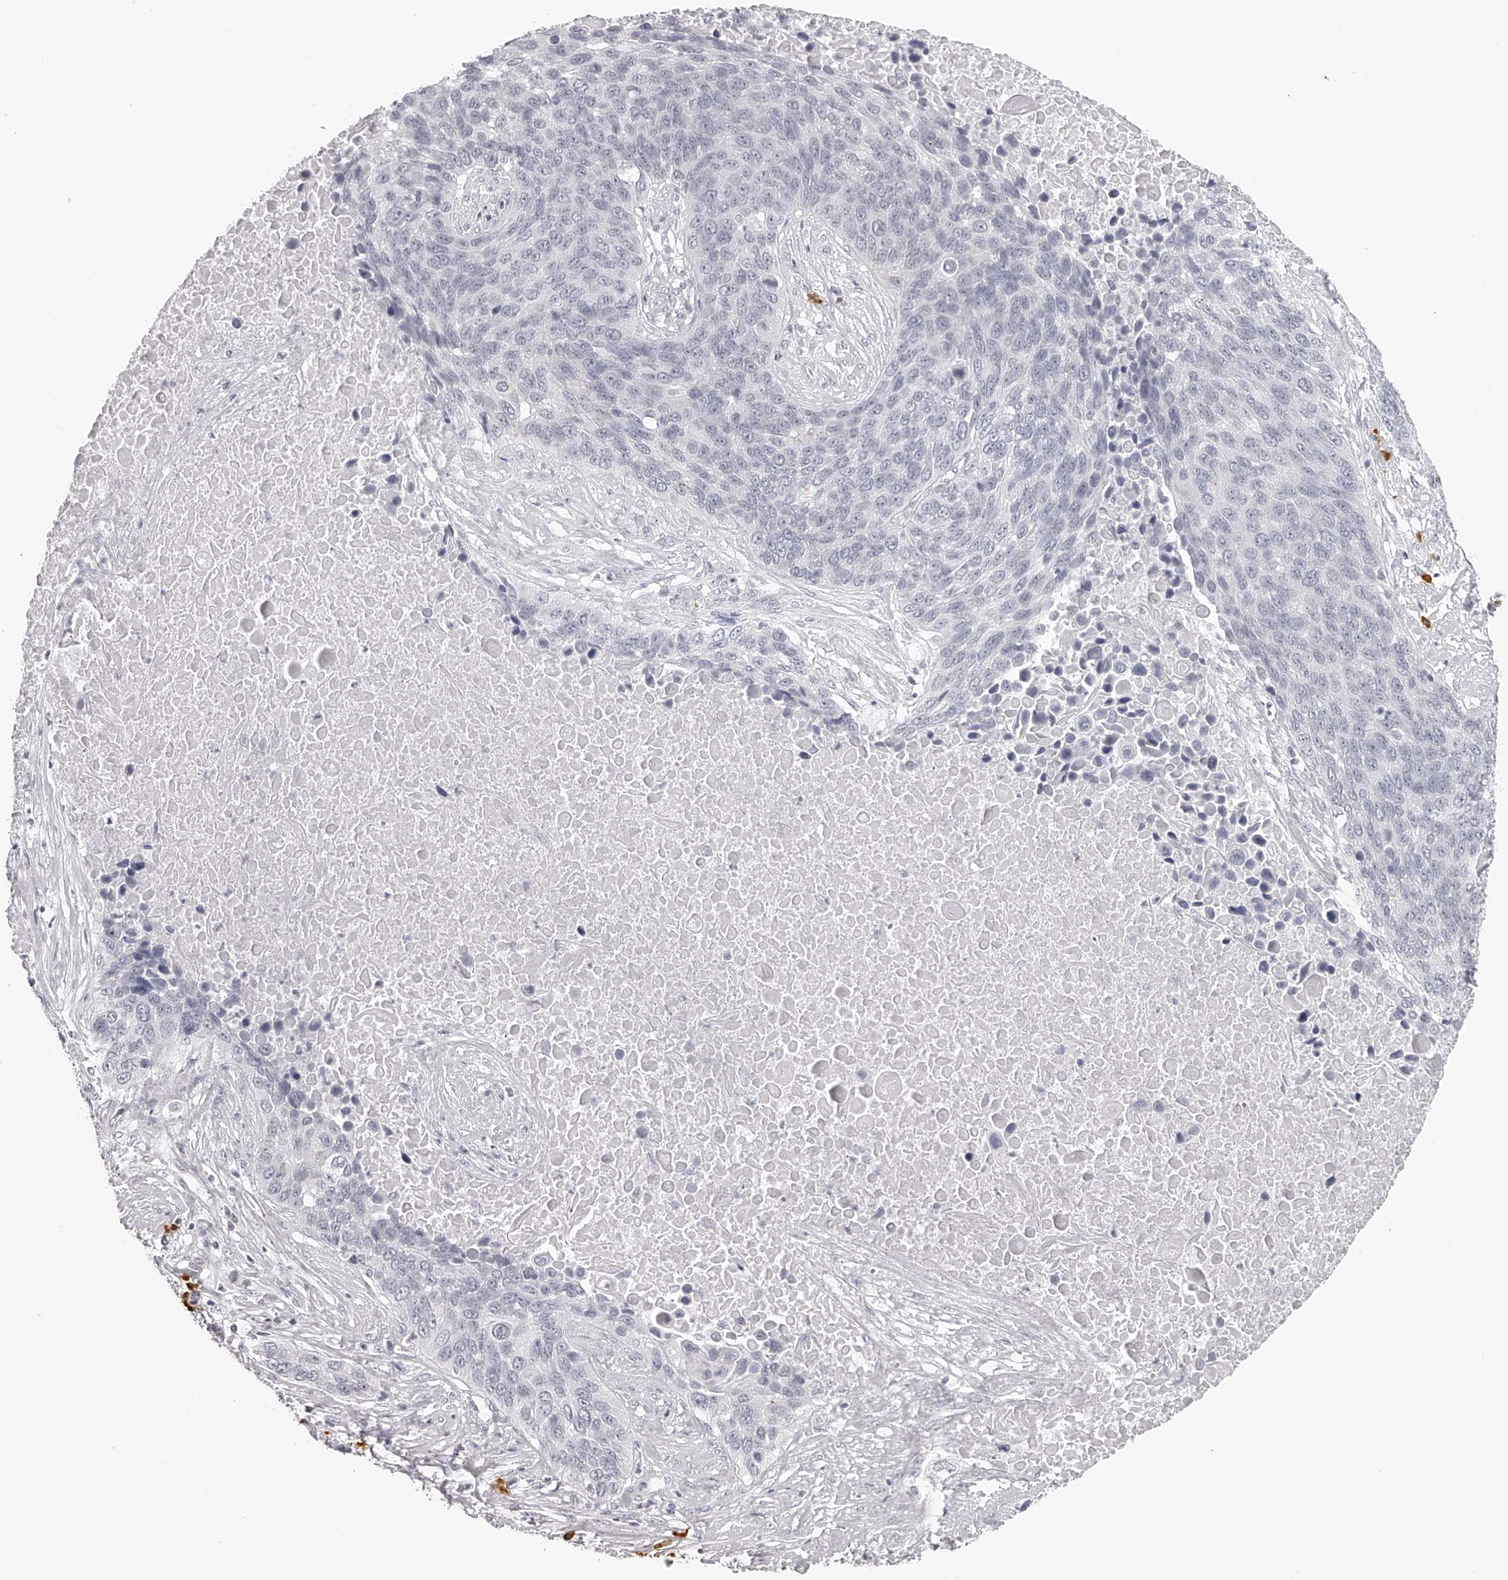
{"staining": {"intensity": "negative", "quantity": "none", "location": "none"}, "tissue": "lung cancer", "cell_type": "Tumor cells", "image_type": "cancer", "snomed": [{"axis": "morphology", "description": "Squamous cell carcinoma, NOS"}, {"axis": "topography", "description": "Lung"}], "caption": "Lung cancer was stained to show a protein in brown. There is no significant staining in tumor cells. The staining is performed using DAB (3,3'-diaminobenzidine) brown chromogen with nuclei counter-stained in using hematoxylin.", "gene": "SEC11C", "patient": {"sex": "male", "age": 66}}